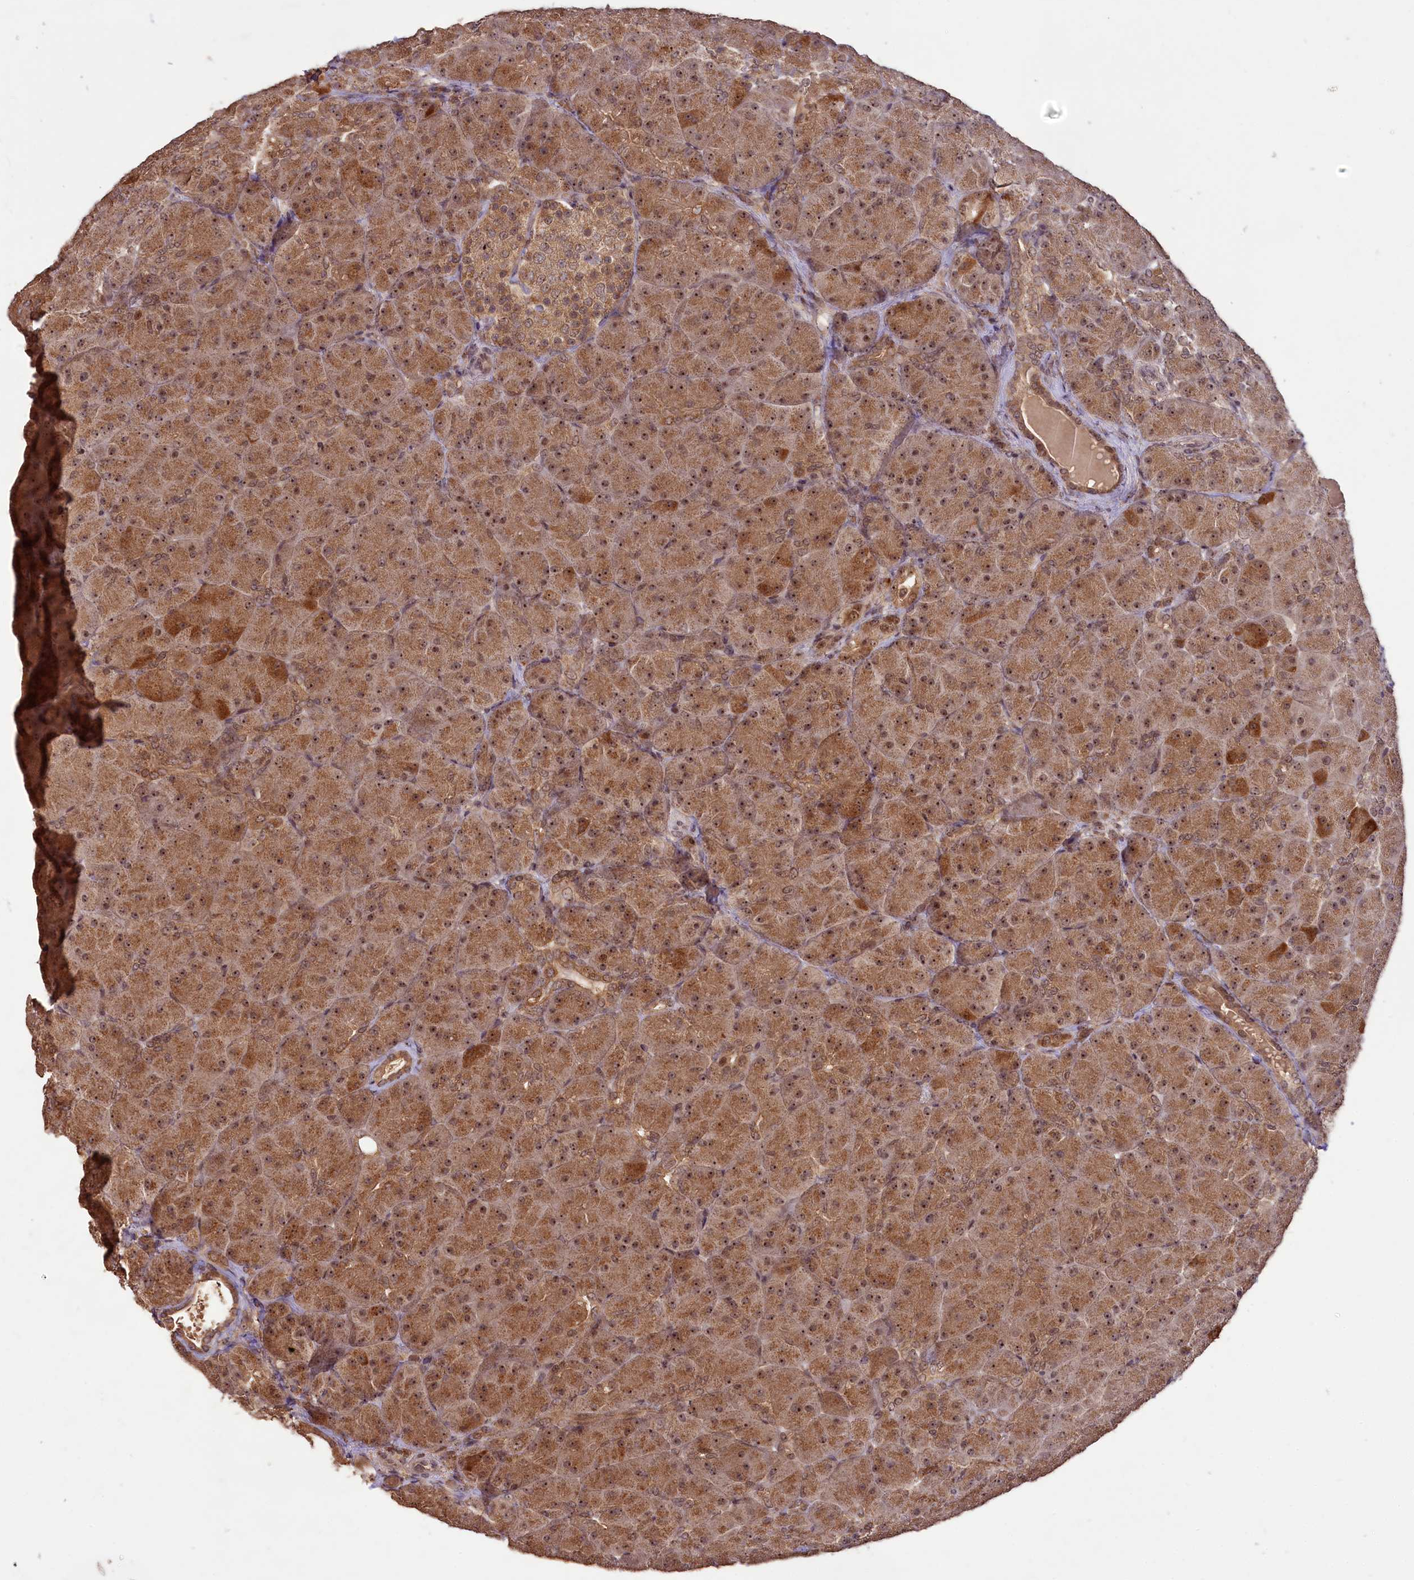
{"staining": {"intensity": "moderate", "quantity": ">75%", "location": "cytoplasmic/membranous,nuclear"}, "tissue": "pancreas", "cell_type": "Exocrine glandular cells", "image_type": "normal", "snomed": [{"axis": "morphology", "description": "Normal tissue, NOS"}, {"axis": "topography", "description": "Pancreas"}], "caption": "Immunohistochemistry (IHC) (DAB) staining of unremarkable pancreas demonstrates moderate cytoplasmic/membranous,nuclear protein expression in approximately >75% of exocrine glandular cells.", "gene": "RRP8", "patient": {"sex": "male", "age": 66}}